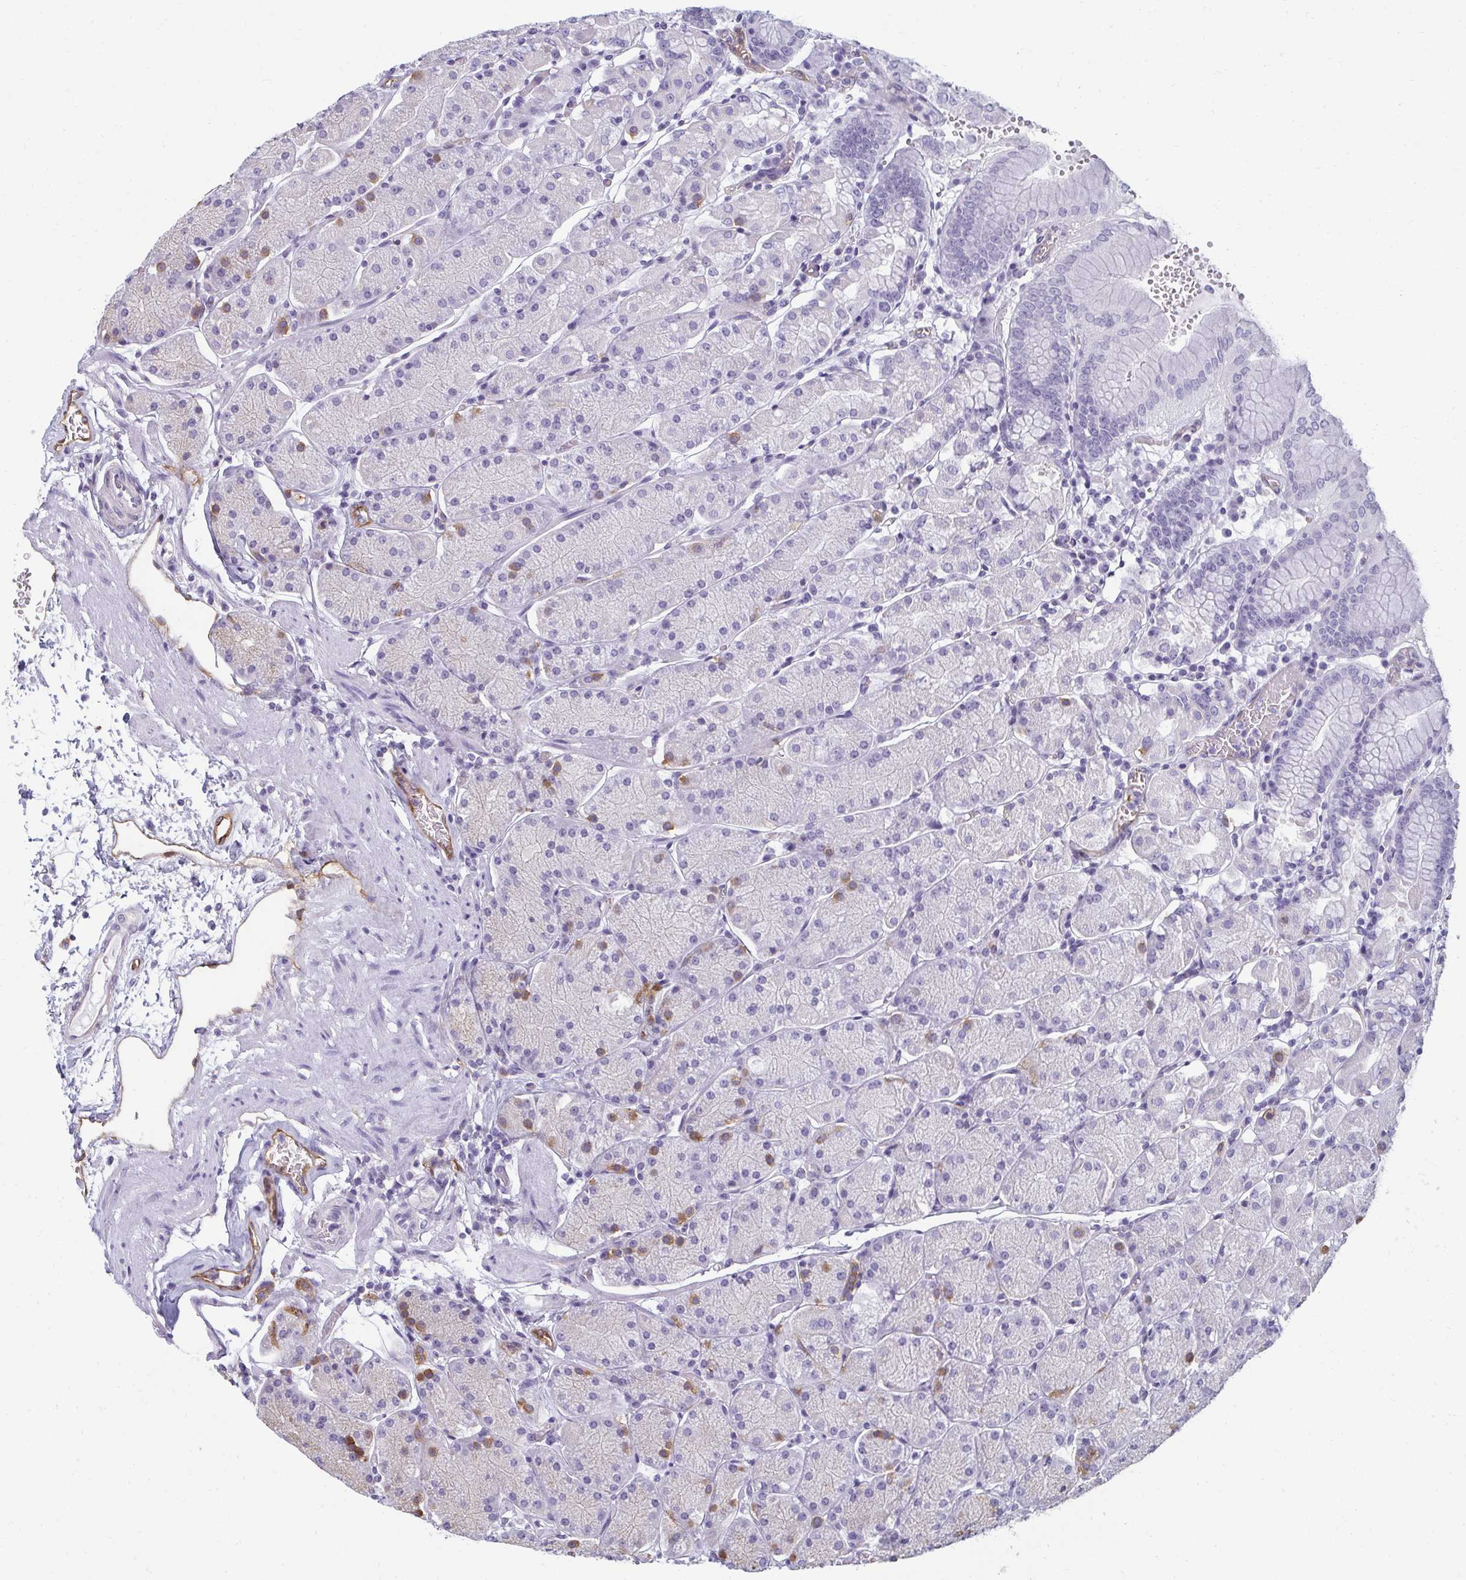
{"staining": {"intensity": "weak", "quantity": "<25%", "location": "cytoplasmic/membranous"}, "tissue": "stomach", "cell_type": "Glandular cells", "image_type": "normal", "snomed": [{"axis": "morphology", "description": "Normal tissue, NOS"}, {"axis": "topography", "description": "Stomach, upper"}, {"axis": "topography", "description": "Stomach"}], "caption": "IHC image of normal stomach: stomach stained with DAB shows no significant protein staining in glandular cells. (Brightfield microscopy of DAB (3,3'-diaminobenzidine) IHC at high magnification).", "gene": "PDE2A", "patient": {"sex": "male", "age": 76}}